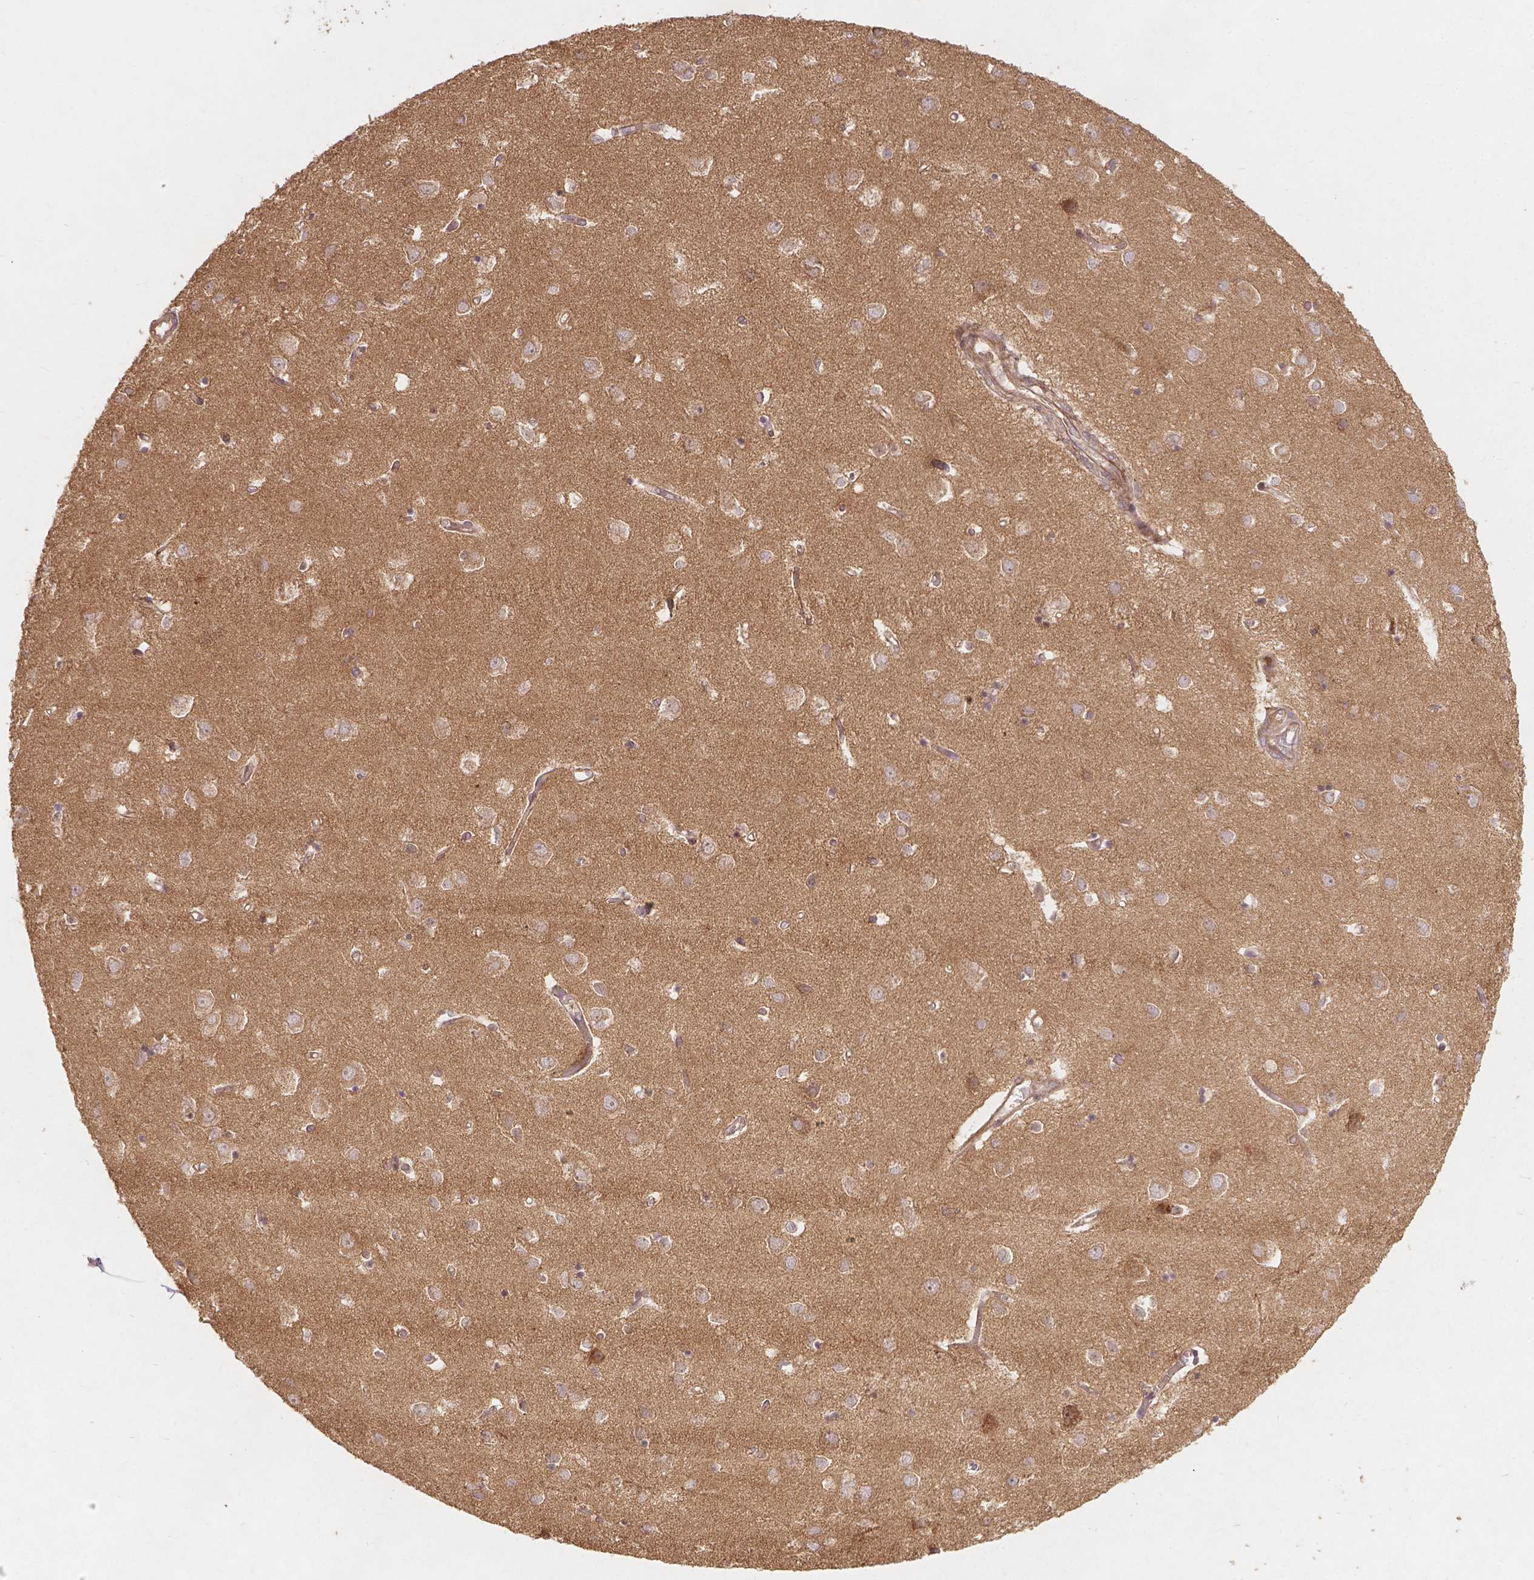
{"staining": {"intensity": "moderate", "quantity": ">75%", "location": "cytoplasmic/membranous"}, "tissue": "cerebral cortex", "cell_type": "Endothelial cells", "image_type": "normal", "snomed": [{"axis": "morphology", "description": "Normal tissue, NOS"}, {"axis": "topography", "description": "Cerebral cortex"}], "caption": "Immunohistochemistry of normal cerebral cortex exhibits medium levels of moderate cytoplasmic/membranous staining in approximately >75% of endothelial cells.", "gene": "XPR1", "patient": {"sex": "male", "age": 70}}